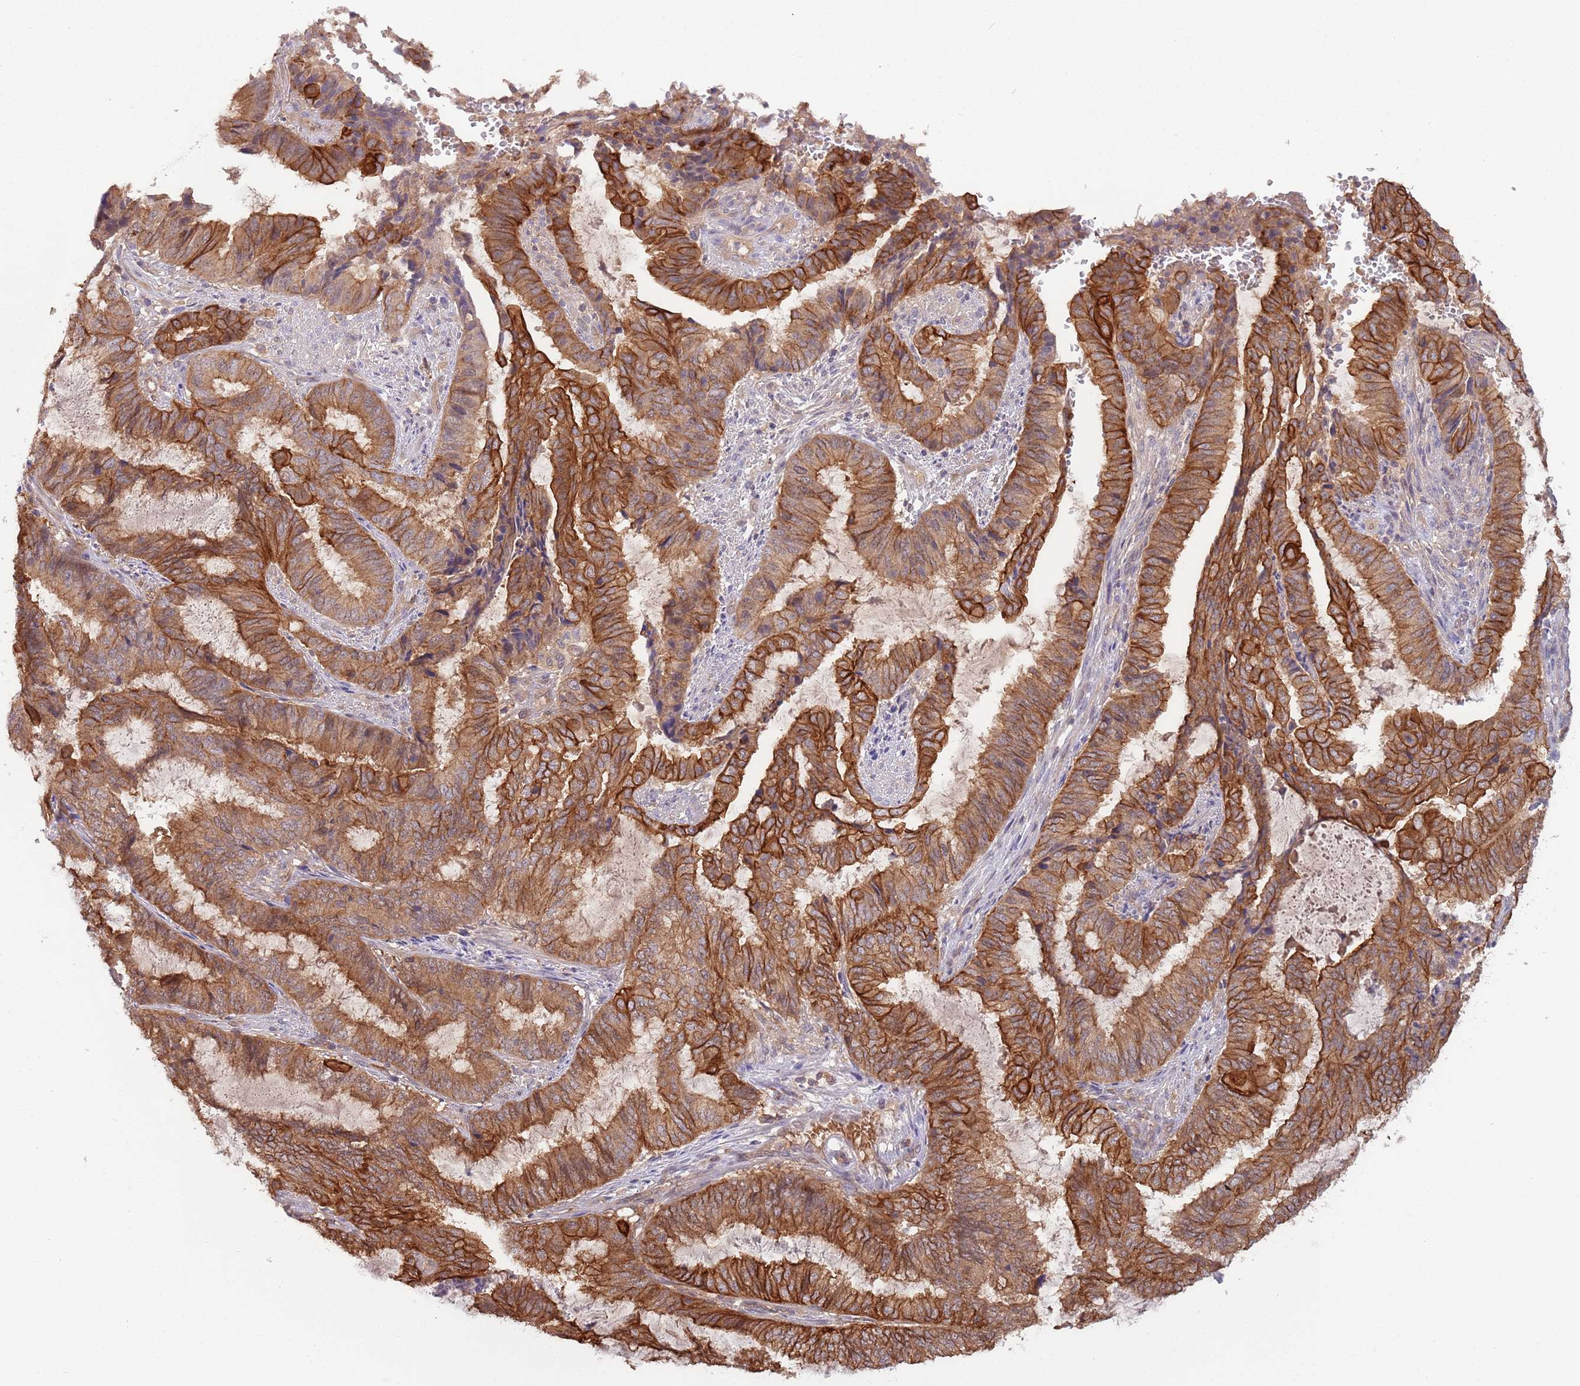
{"staining": {"intensity": "strong", "quantity": ">75%", "location": "cytoplasmic/membranous"}, "tissue": "endometrial cancer", "cell_type": "Tumor cells", "image_type": "cancer", "snomed": [{"axis": "morphology", "description": "Adenocarcinoma, NOS"}, {"axis": "topography", "description": "Endometrium"}], "caption": "A high amount of strong cytoplasmic/membranous positivity is appreciated in approximately >75% of tumor cells in endometrial cancer (adenocarcinoma) tissue. (brown staining indicates protein expression, while blue staining denotes nuclei).", "gene": "GSDMD", "patient": {"sex": "female", "age": 51}}